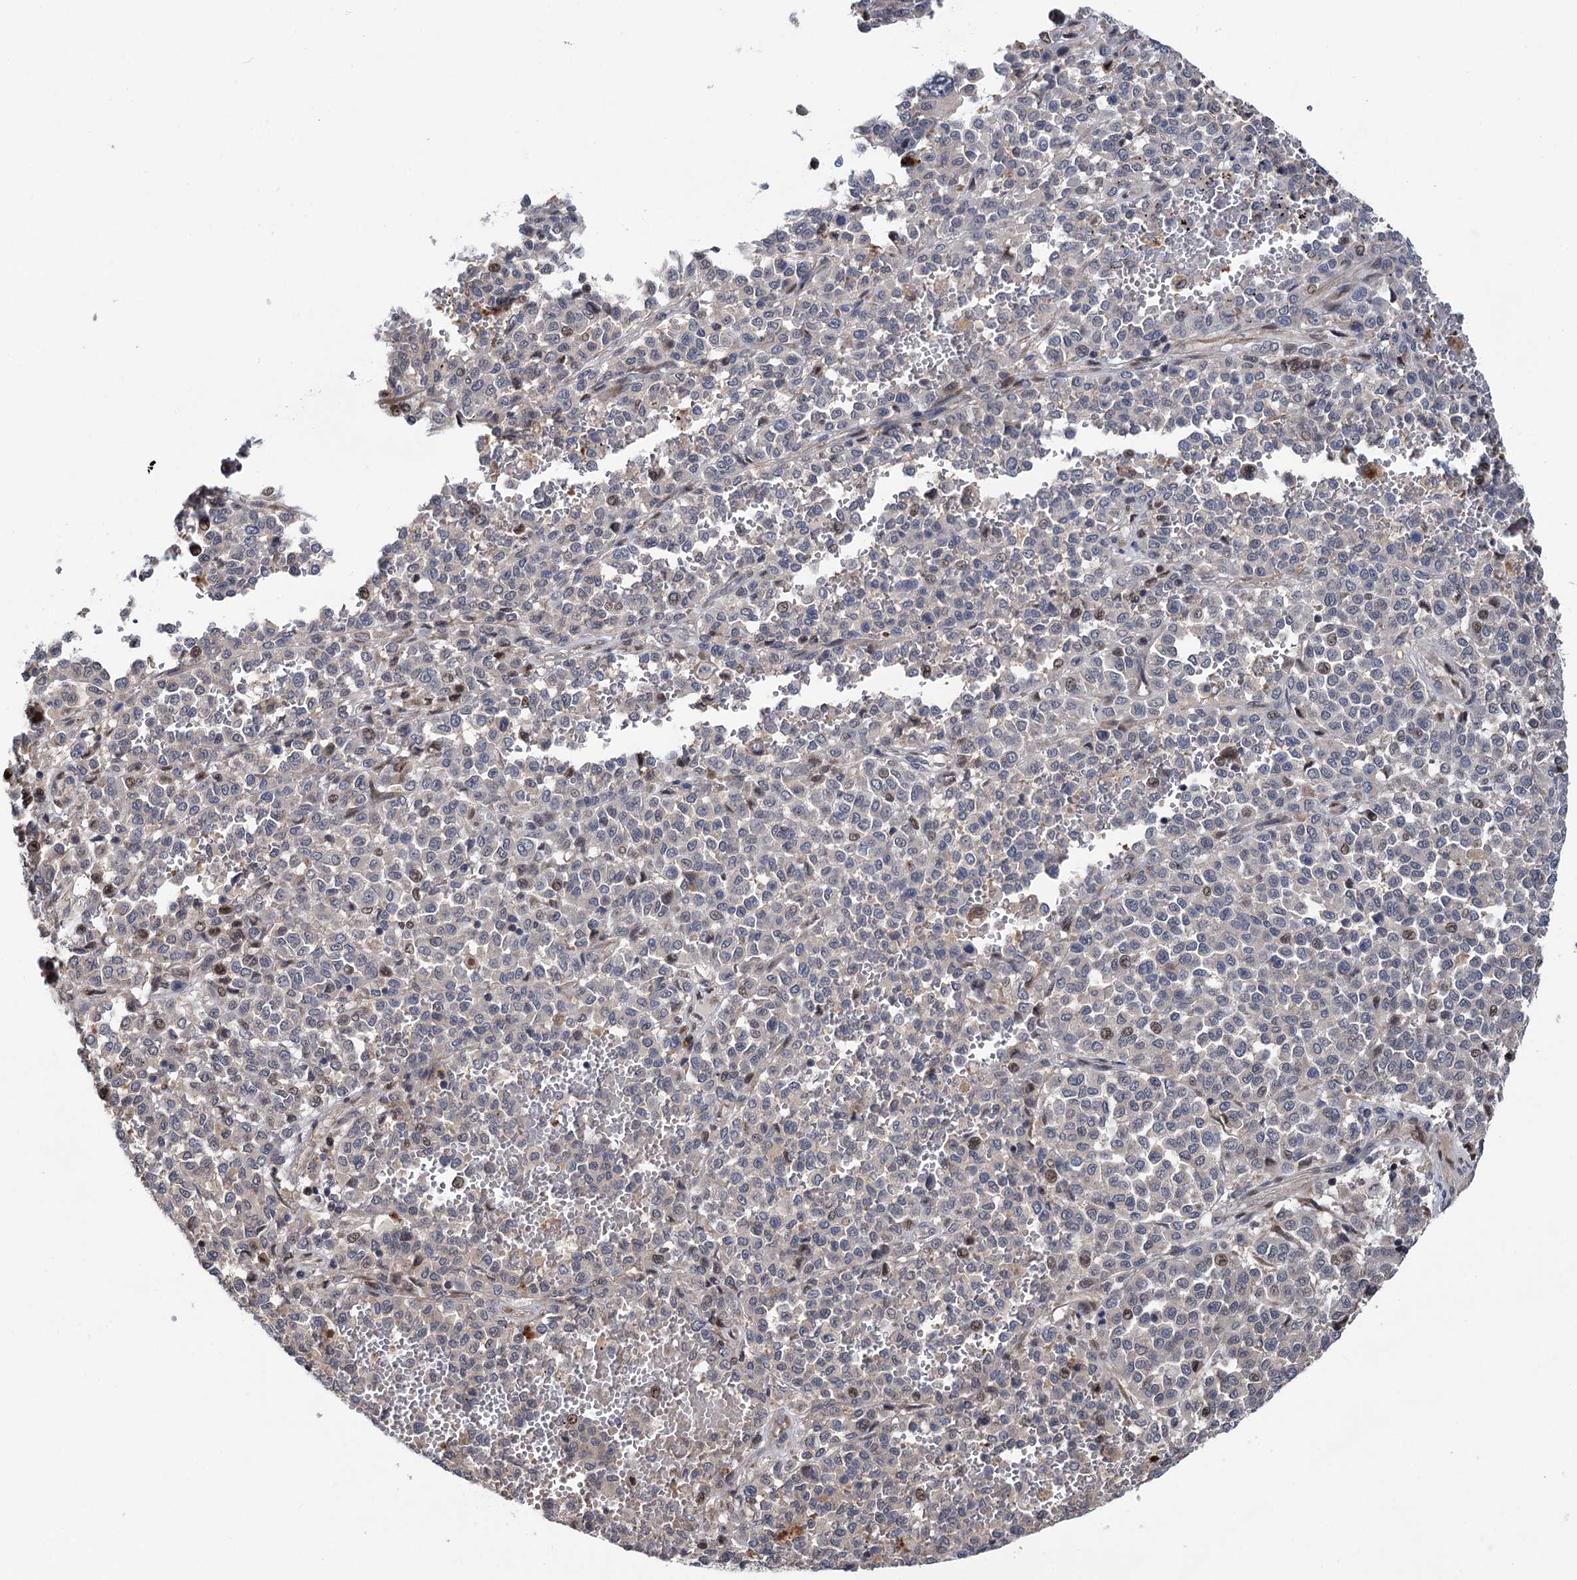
{"staining": {"intensity": "negative", "quantity": "none", "location": "none"}, "tissue": "melanoma", "cell_type": "Tumor cells", "image_type": "cancer", "snomed": [{"axis": "morphology", "description": "Malignant melanoma, Metastatic site"}, {"axis": "topography", "description": "Pancreas"}], "caption": "IHC photomicrograph of neoplastic tissue: human melanoma stained with DAB demonstrates no significant protein staining in tumor cells.", "gene": "UBR1", "patient": {"sex": "female", "age": 30}}